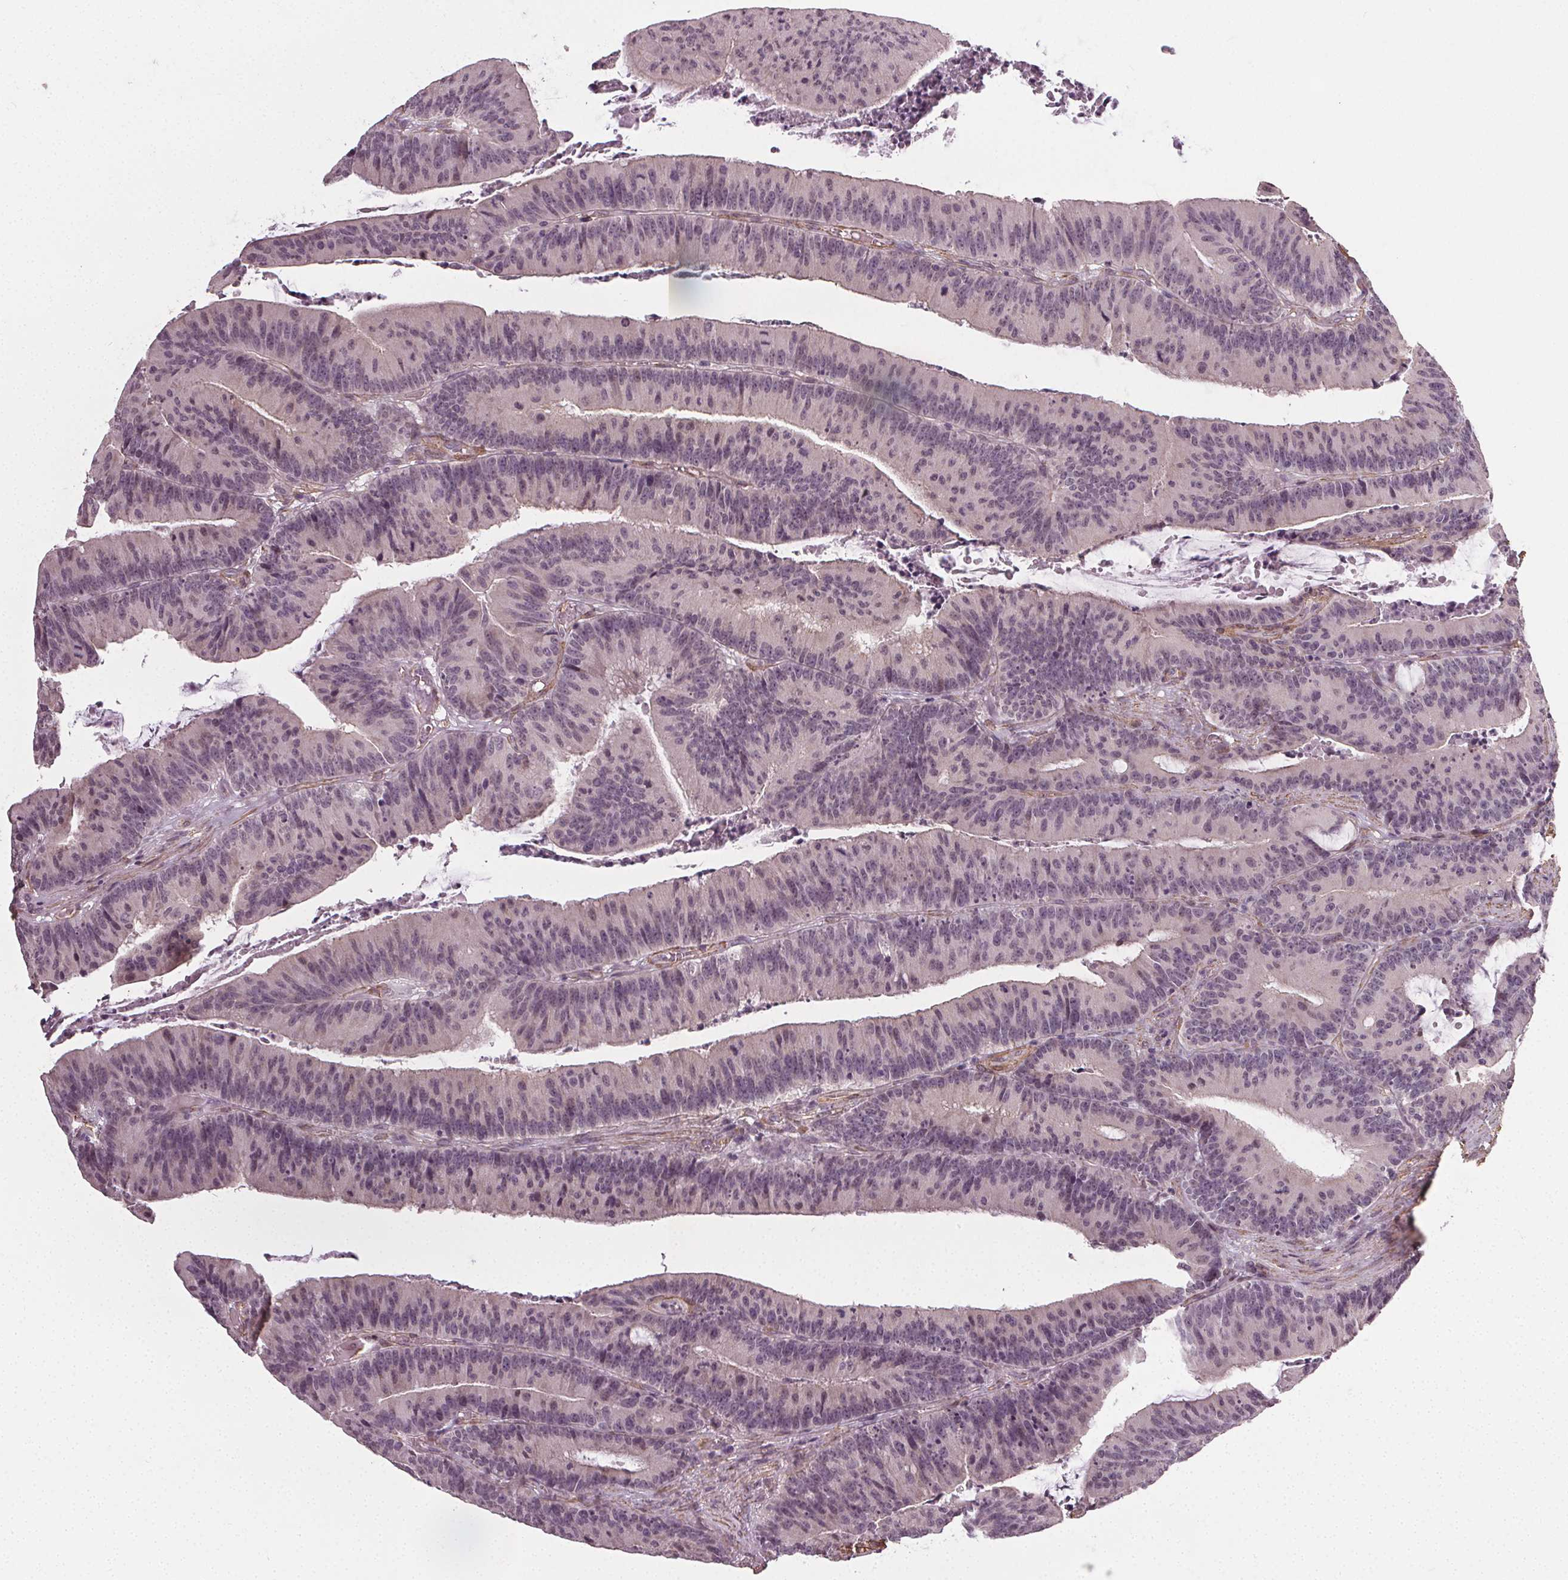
{"staining": {"intensity": "negative", "quantity": "none", "location": "none"}, "tissue": "colorectal cancer", "cell_type": "Tumor cells", "image_type": "cancer", "snomed": [{"axis": "morphology", "description": "Adenocarcinoma, NOS"}, {"axis": "topography", "description": "Colon"}], "caption": "A high-resolution histopathology image shows immunohistochemistry (IHC) staining of colorectal cancer (adenocarcinoma), which shows no significant staining in tumor cells. (DAB immunohistochemistry (IHC) with hematoxylin counter stain).", "gene": "PKP1", "patient": {"sex": "female", "age": 78}}